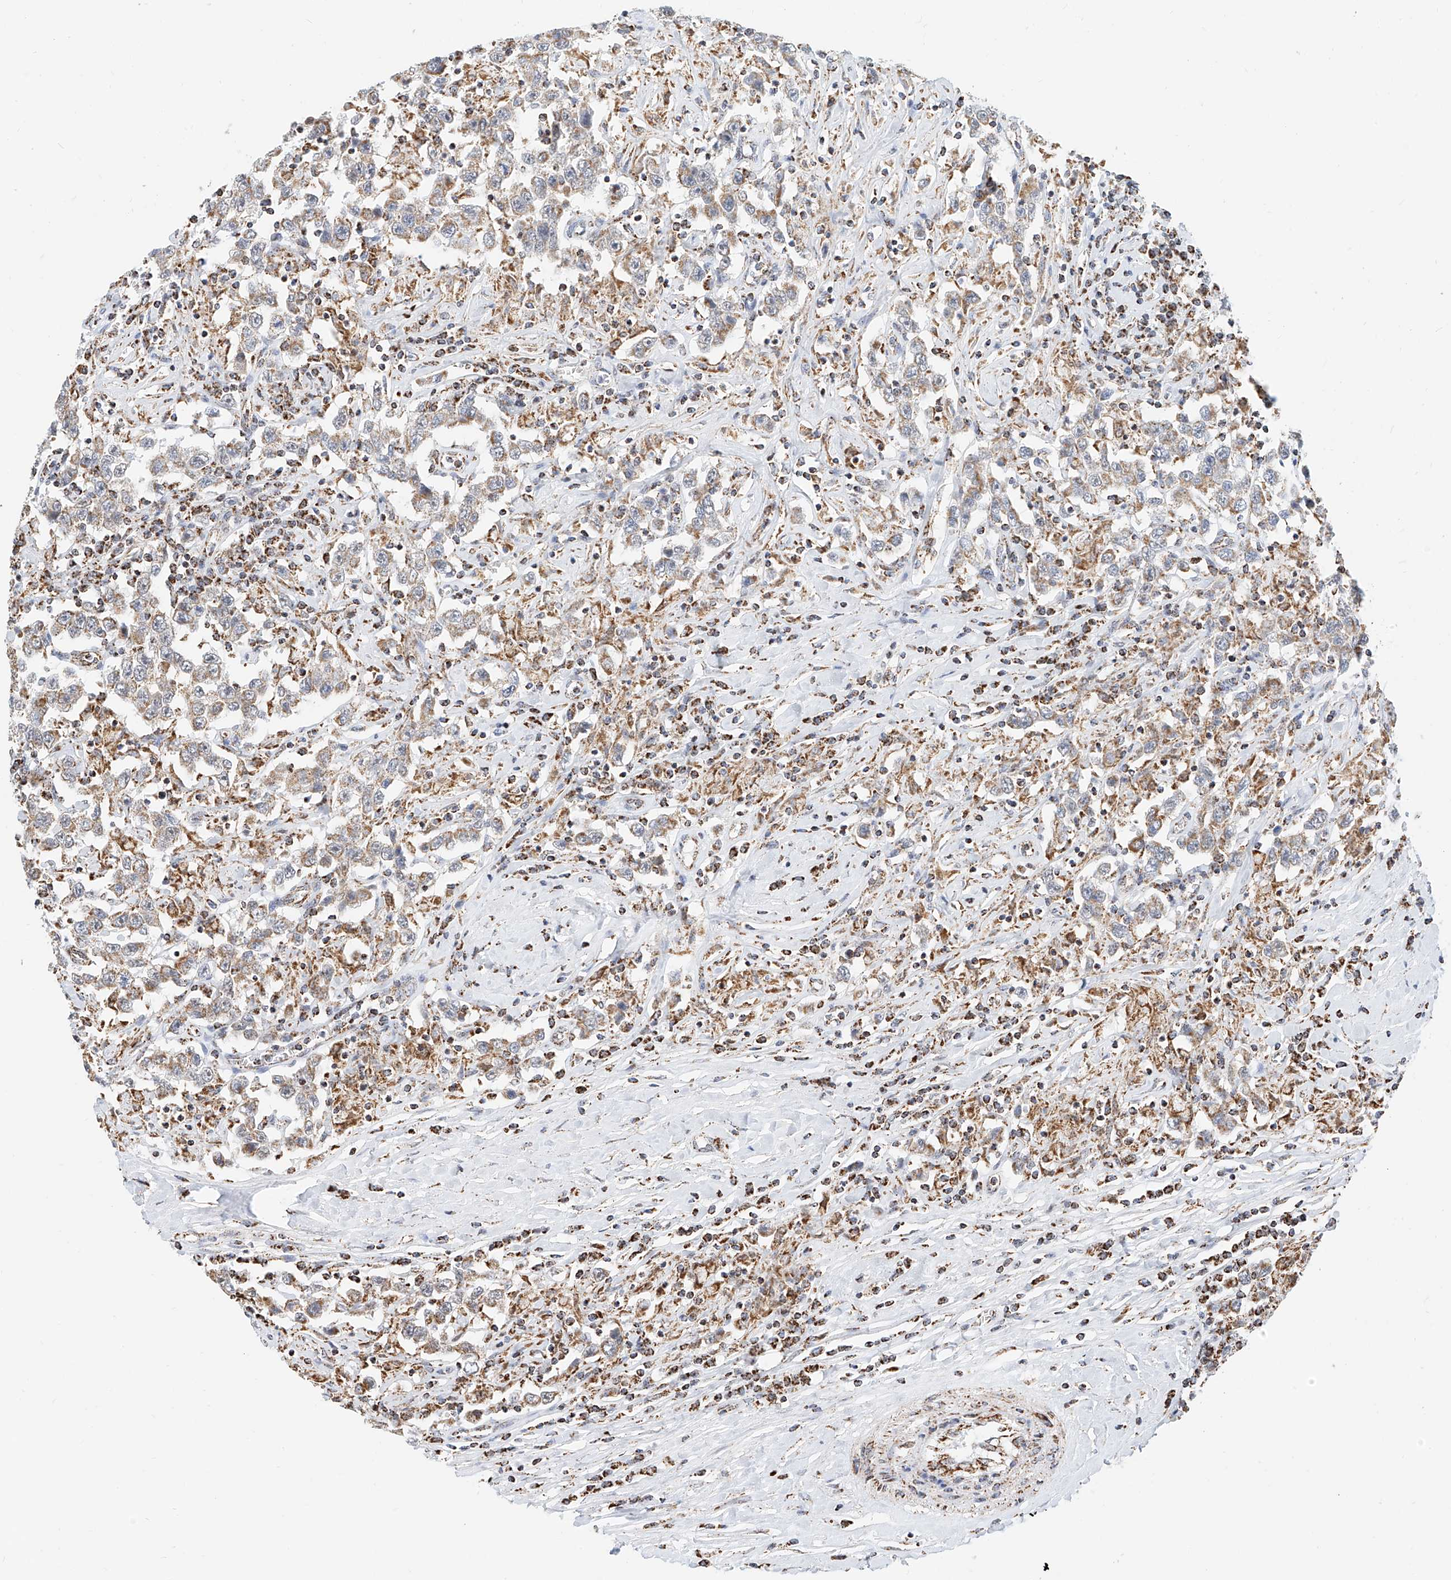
{"staining": {"intensity": "moderate", "quantity": ">75%", "location": "cytoplasmic/membranous"}, "tissue": "testis cancer", "cell_type": "Tumor cells", "image_type": "cancer", "snomed": [{"axis": "morphology", "description": "Seminoma, NOS"}, {"axis": "topography", "description": "Testis"}], "caption": "A micrograph of seminoma (testis) stained for a protein shows moderate cytoplasmic/membranous brown staining in tumor cells. (Brightfield microscopy of DAB IHC at high magnification).", "gene": "NALCN", "patient": {"sex": "male", "age": 41}}